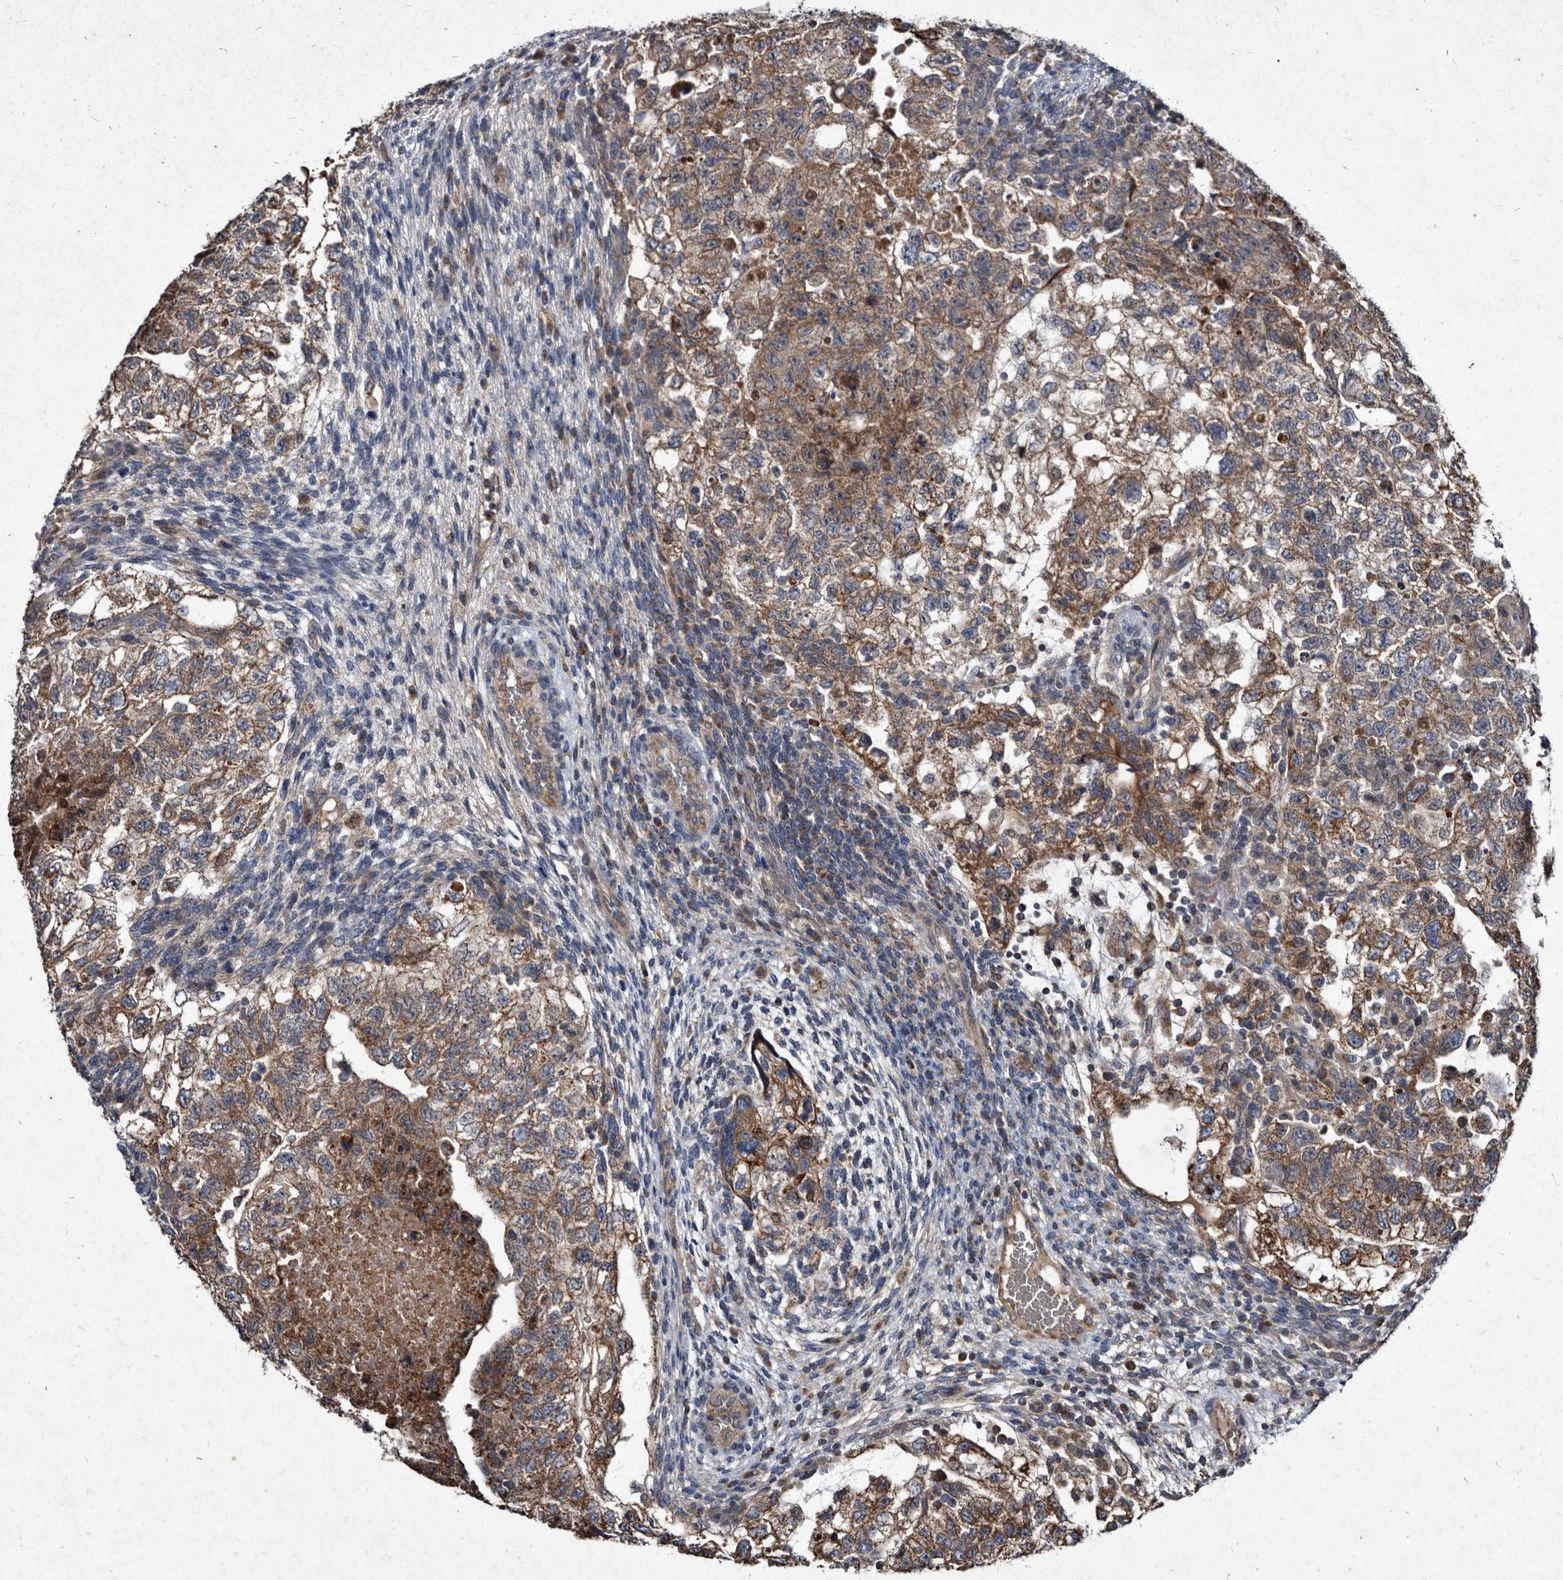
{"staining": {"intensity": "moderate", "quantity": ">75%", "location": "cytoplasmic/membranous"}, "tissue": "testis cancer", "cell_type": "Tumor cells", "image_type": "cancer", "snomed": [{"axis": "morphology", "description": "Carcinoma, Embryonal, NOS"}, {"axis": "topography", "description": "Testis"}], "caption": "This micrograph exhibits immunohistochemistry (IHC) staining of embryonal carcinoma (testis), with medium moderate cytoplasmic/membranous staining in about >75% of tumor cells.", "gene": "YPEL3", "patient": {"sex": "male", "age": 36}}